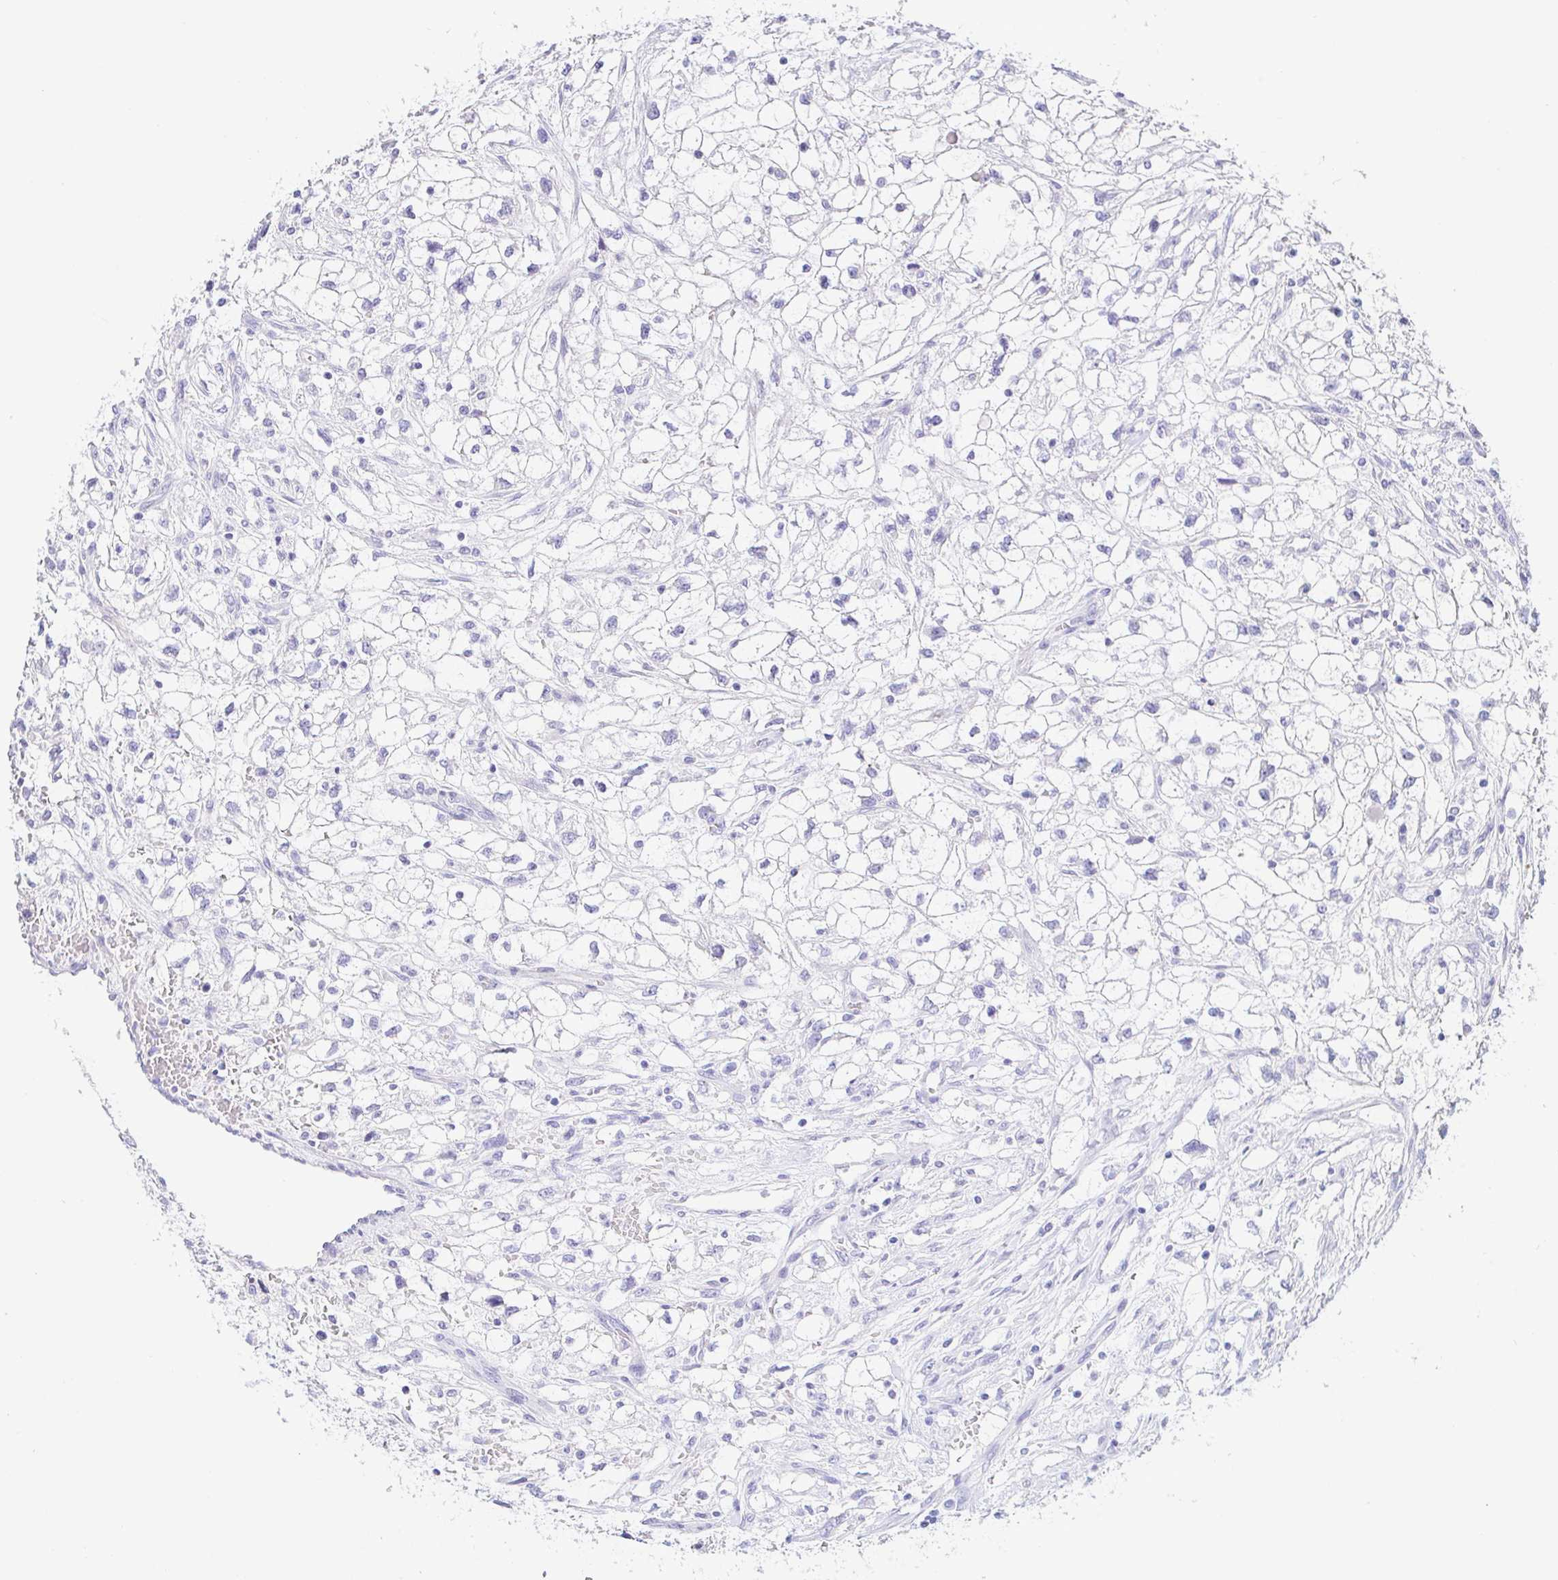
{"staining": {"intensity": "negative", "quantity": "none", "location": "none"}, "tissue": "renal cancer", "cell_type": "Tumor cells", "image_type": "cancer", "snomed": [{"axis": "morphology", "description": "Adenocarcinoma, NOS"}, {"axis": "topography", "description": "Kidney"}], "caption": "Tumor cells show no significant expression in adenocarcinoma (renal).", "gene": "PINLYP", "patient": {"sex": "male", "age": 59}}